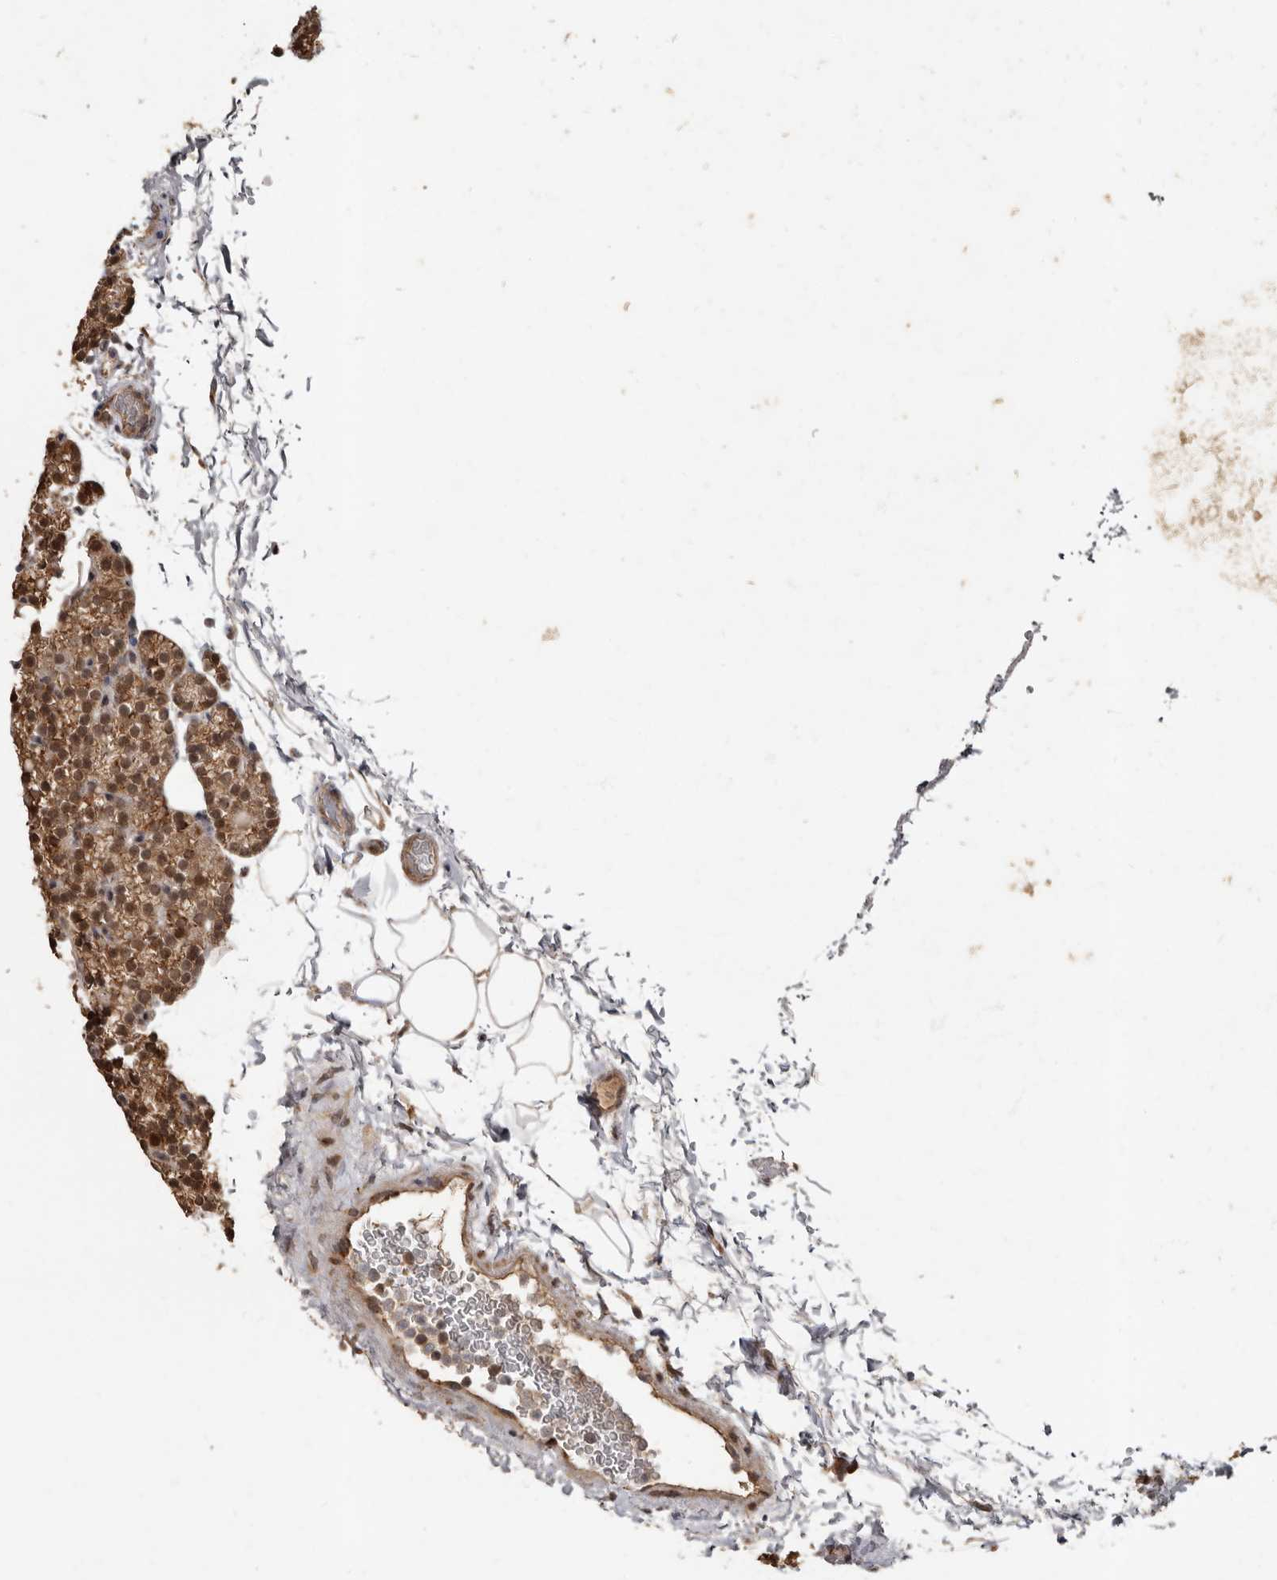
{"staining": {"intensity": "moderate", "quantity": ">75%", "location": "cytoplasmic/membranous,nuclear"}, "tissue": "parathyroid gland", "cell_type": "Glandular cells", "image_type": "normal", "snomed": [{"axis": "morphology", "description": "Normal tissue, NOS"}, {"axis": "topography", "description": "Parathyroid gland"}], "caption": "Immunohistochemical staining of benign parathyroid gland displays moderate cytoplasmic/membranous,nuclear protein positivity in approximately >75% of glandular cells. The staining was performed using DAB to visualize the protein expression in brown, while the nuclei were stained in blue with hematoxylin (Magnification: 20x).", "gene": "LRGUK", "patient": {"sex": "female", "age": 56}}